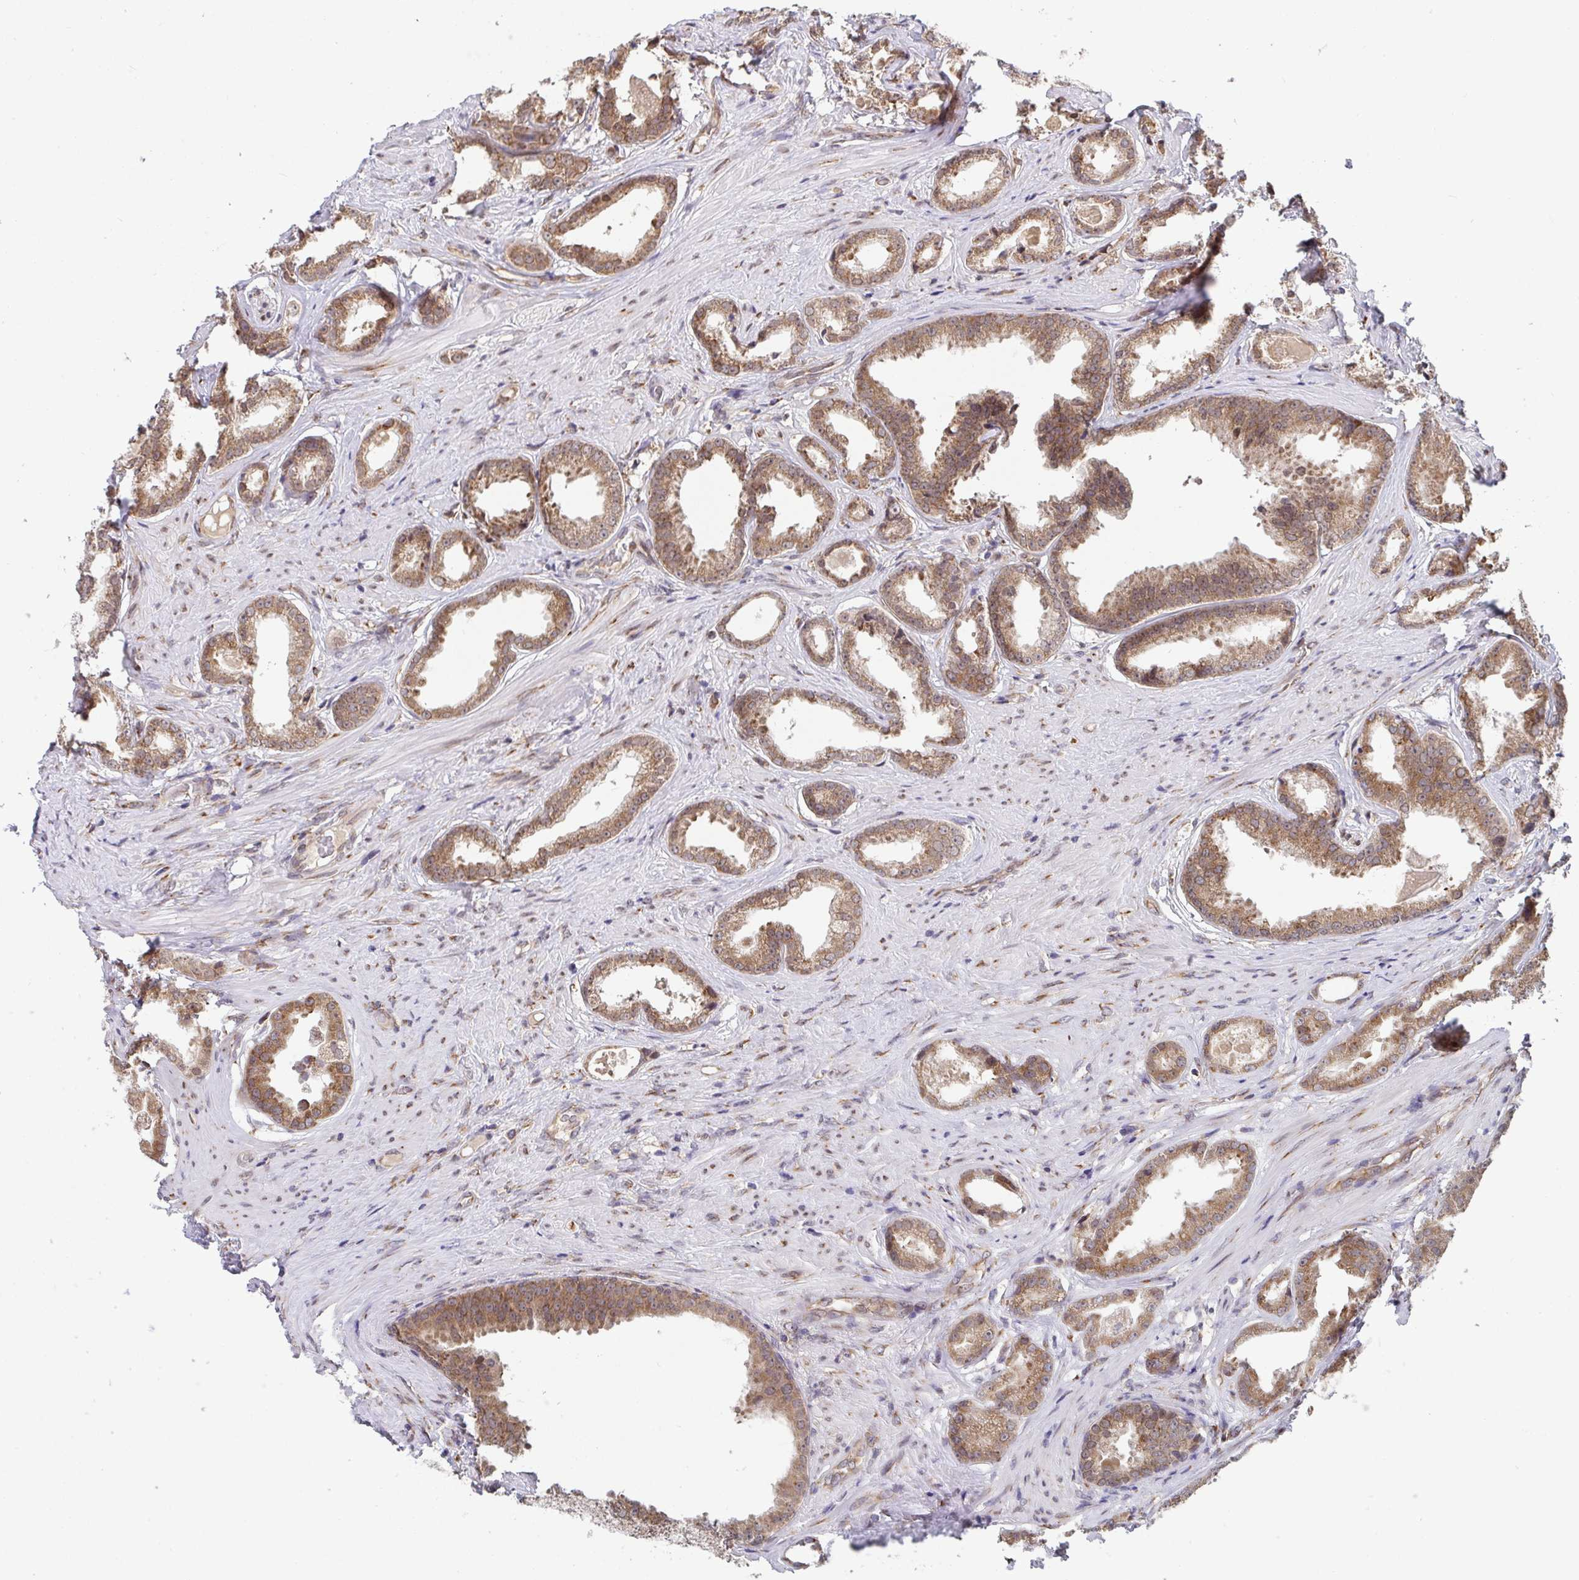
{"staining": {"intensity": "moderate", "quantity": ">75%", "location": "cytoplasmic/membranous"}, "tissue": "prostate cancer", "cell_type": "Tumor cells", "image_type": "cancer", "snomed": [{"axis": "morphology", "description": "Adenocarcinoma, Low grade"}, {"axis": "topography", "description": "Prostate"}], "caption": "Immunohistochemistry (DAB (3,3'-diaminobenzidine)) staining of prostate cancer (low-grade adenocarcinoma) reveals moderate cytoplasmic/membranous protein positivity in approximately >75% of tumor cells. The protein is stained brown, and the nuclei are stained in blue (DAB IHC with brightfield microscopy, high magnification).", "gene": "ATP5MJ", "patient": {"sex": "male", "age": 65}}